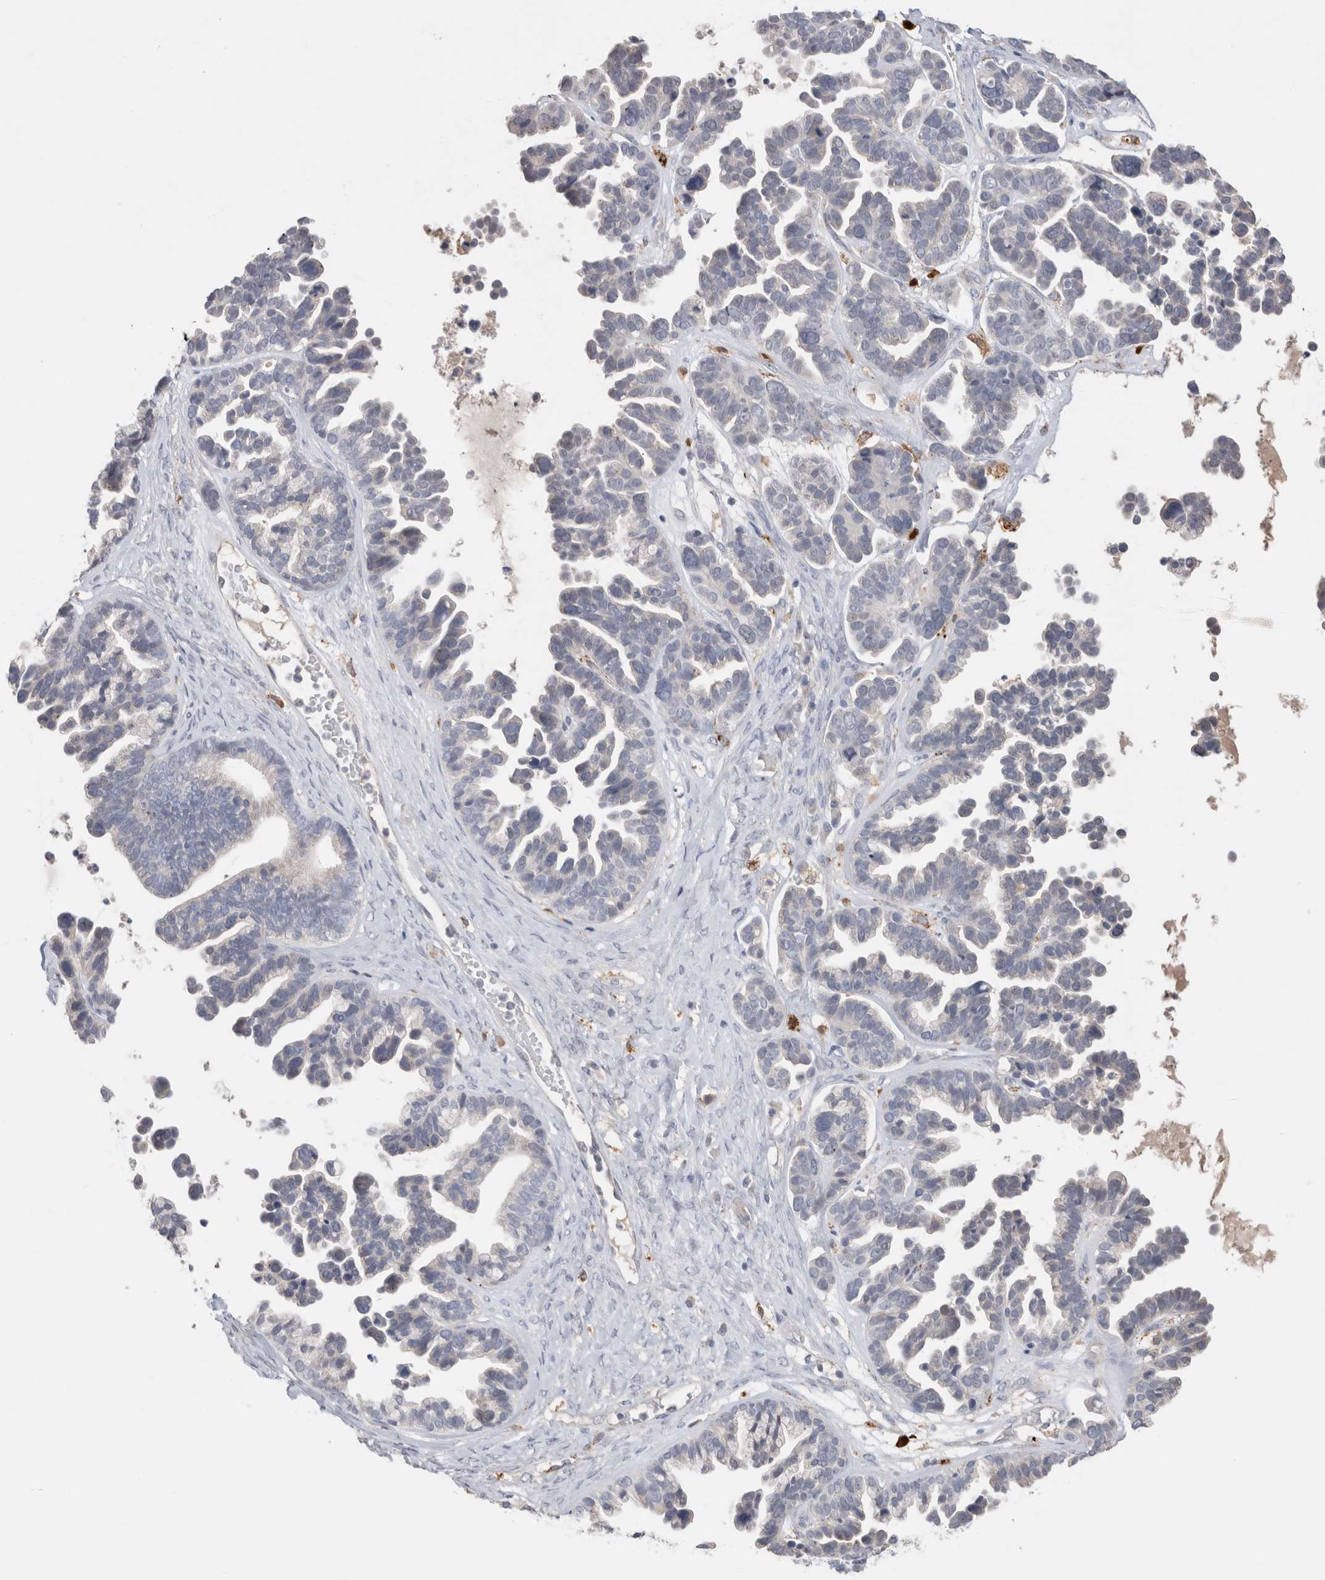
{"staining": {"intensity": "negative", "quantity": "none", "location": "none"}, "tissue": "ovarian cancer", "cell_type": "Tumor cells", "image_type": "cancer", "snomed": [{"axis": "morphology", "description": "Cystadenocarcinoma, serous, NOS"}, {"axis": "topography", "description": "Ovary"}], "caption": "A histopathology image of human serous cystadenocarcinoma (ovarian) is negative for staining in tumor cells. Nuclei are stained in blue.", "gene": "HPGDS", "patient": {"sex": "female", "age": 56}}